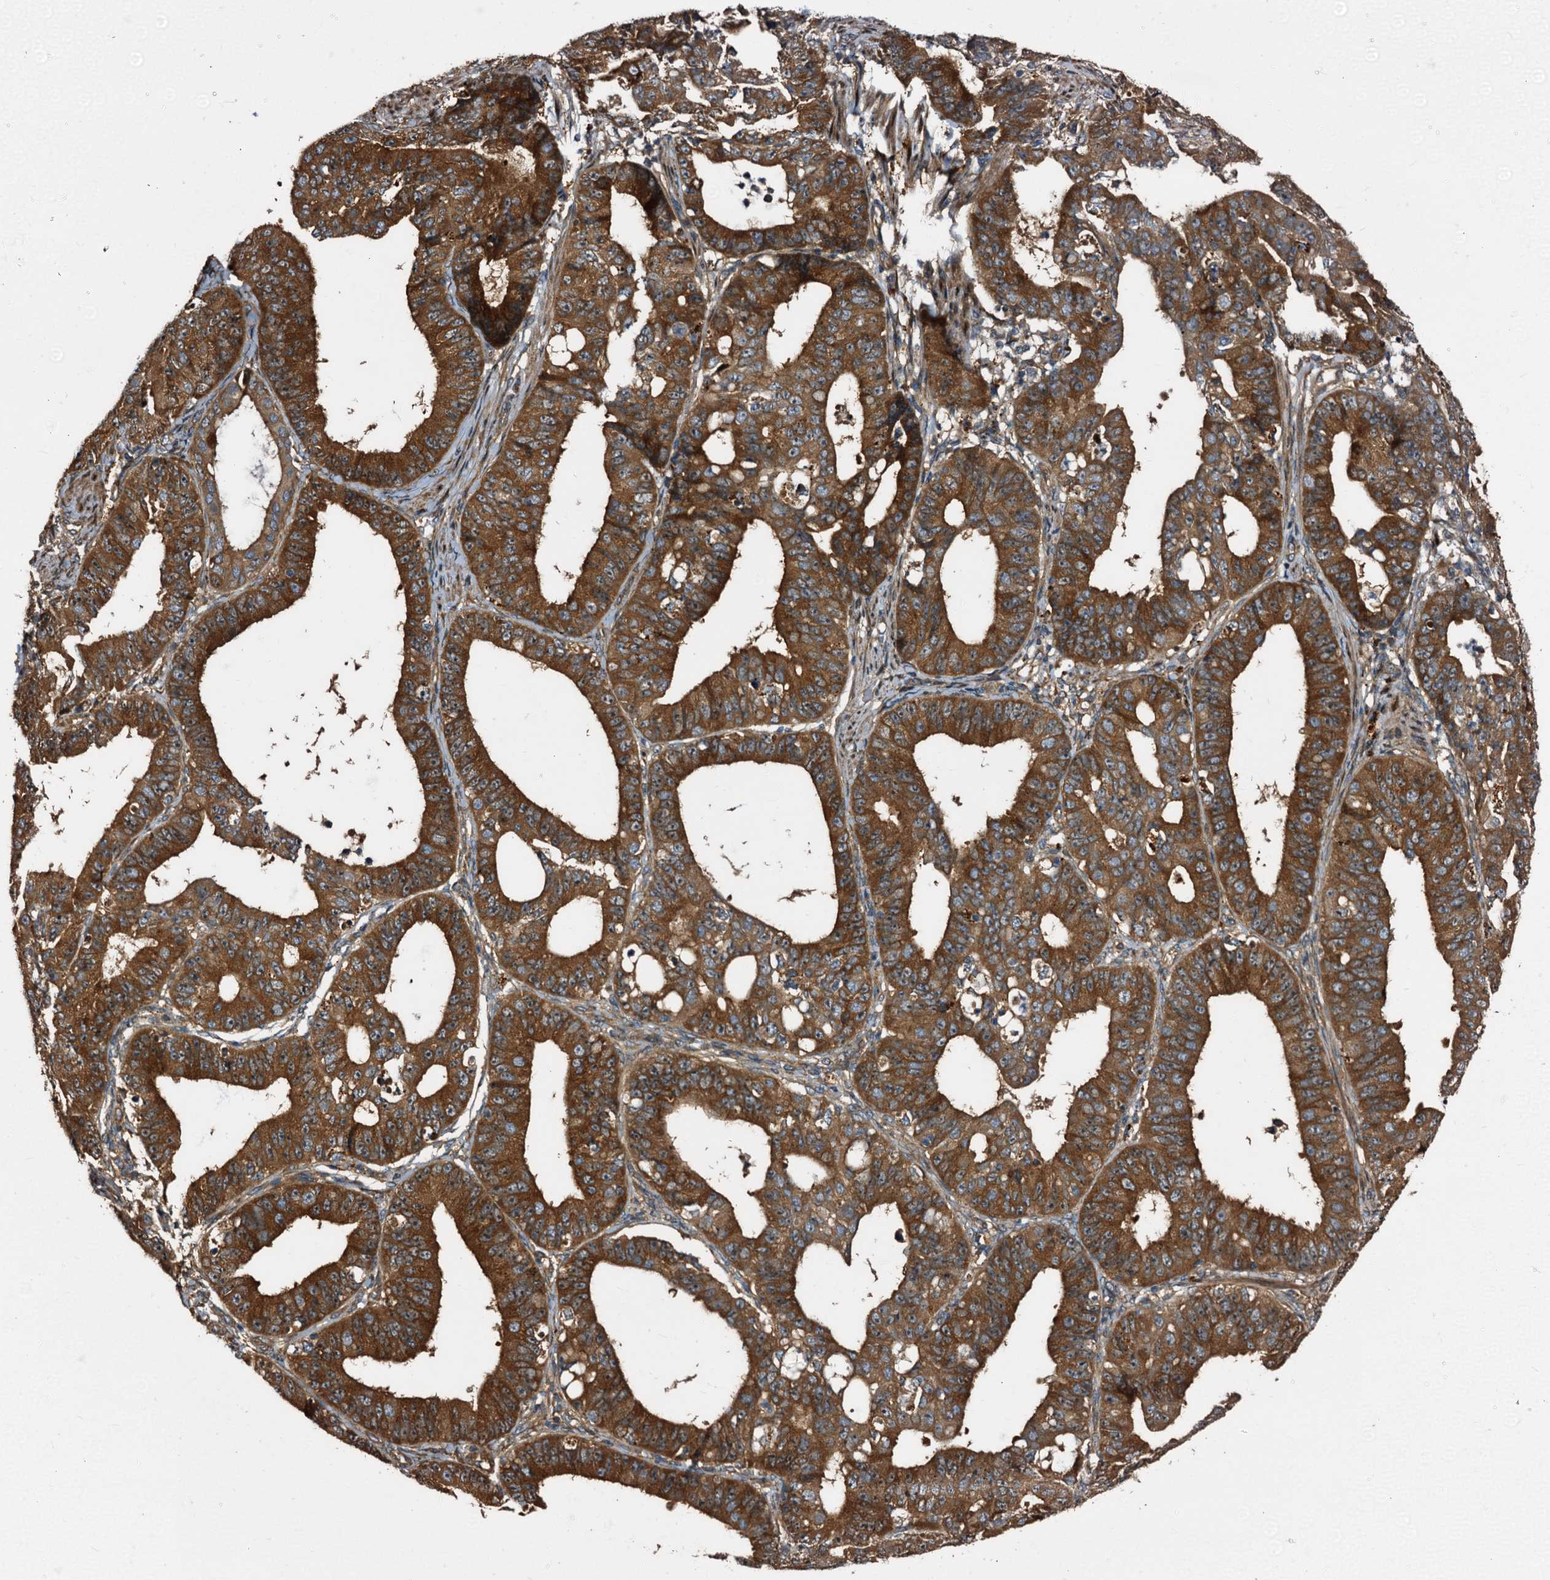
{"staining": {"intensity": "strong", "quantity": ">75%", "location": "cytoplasmic/membranous"}, "tissue": "ovarian cancer", "cell_type": "Tumor cells", "image_type": "cancer", "snomed": [{"axis": "morphology", "description": "Carcinoma, endometroid"}, {"axis": "topography", "description": "Appendix"}, {"axis": "topography", "description": "Ovary"}], "caption": "Ovarian endometroid carcinoma stained with DAB IHC displays high levels of strong cytoplasmic/membranous expression in approximately >75% of tumor cells.", "gene": "PEX5", "patient": {"sex": "female", "age": 42}}